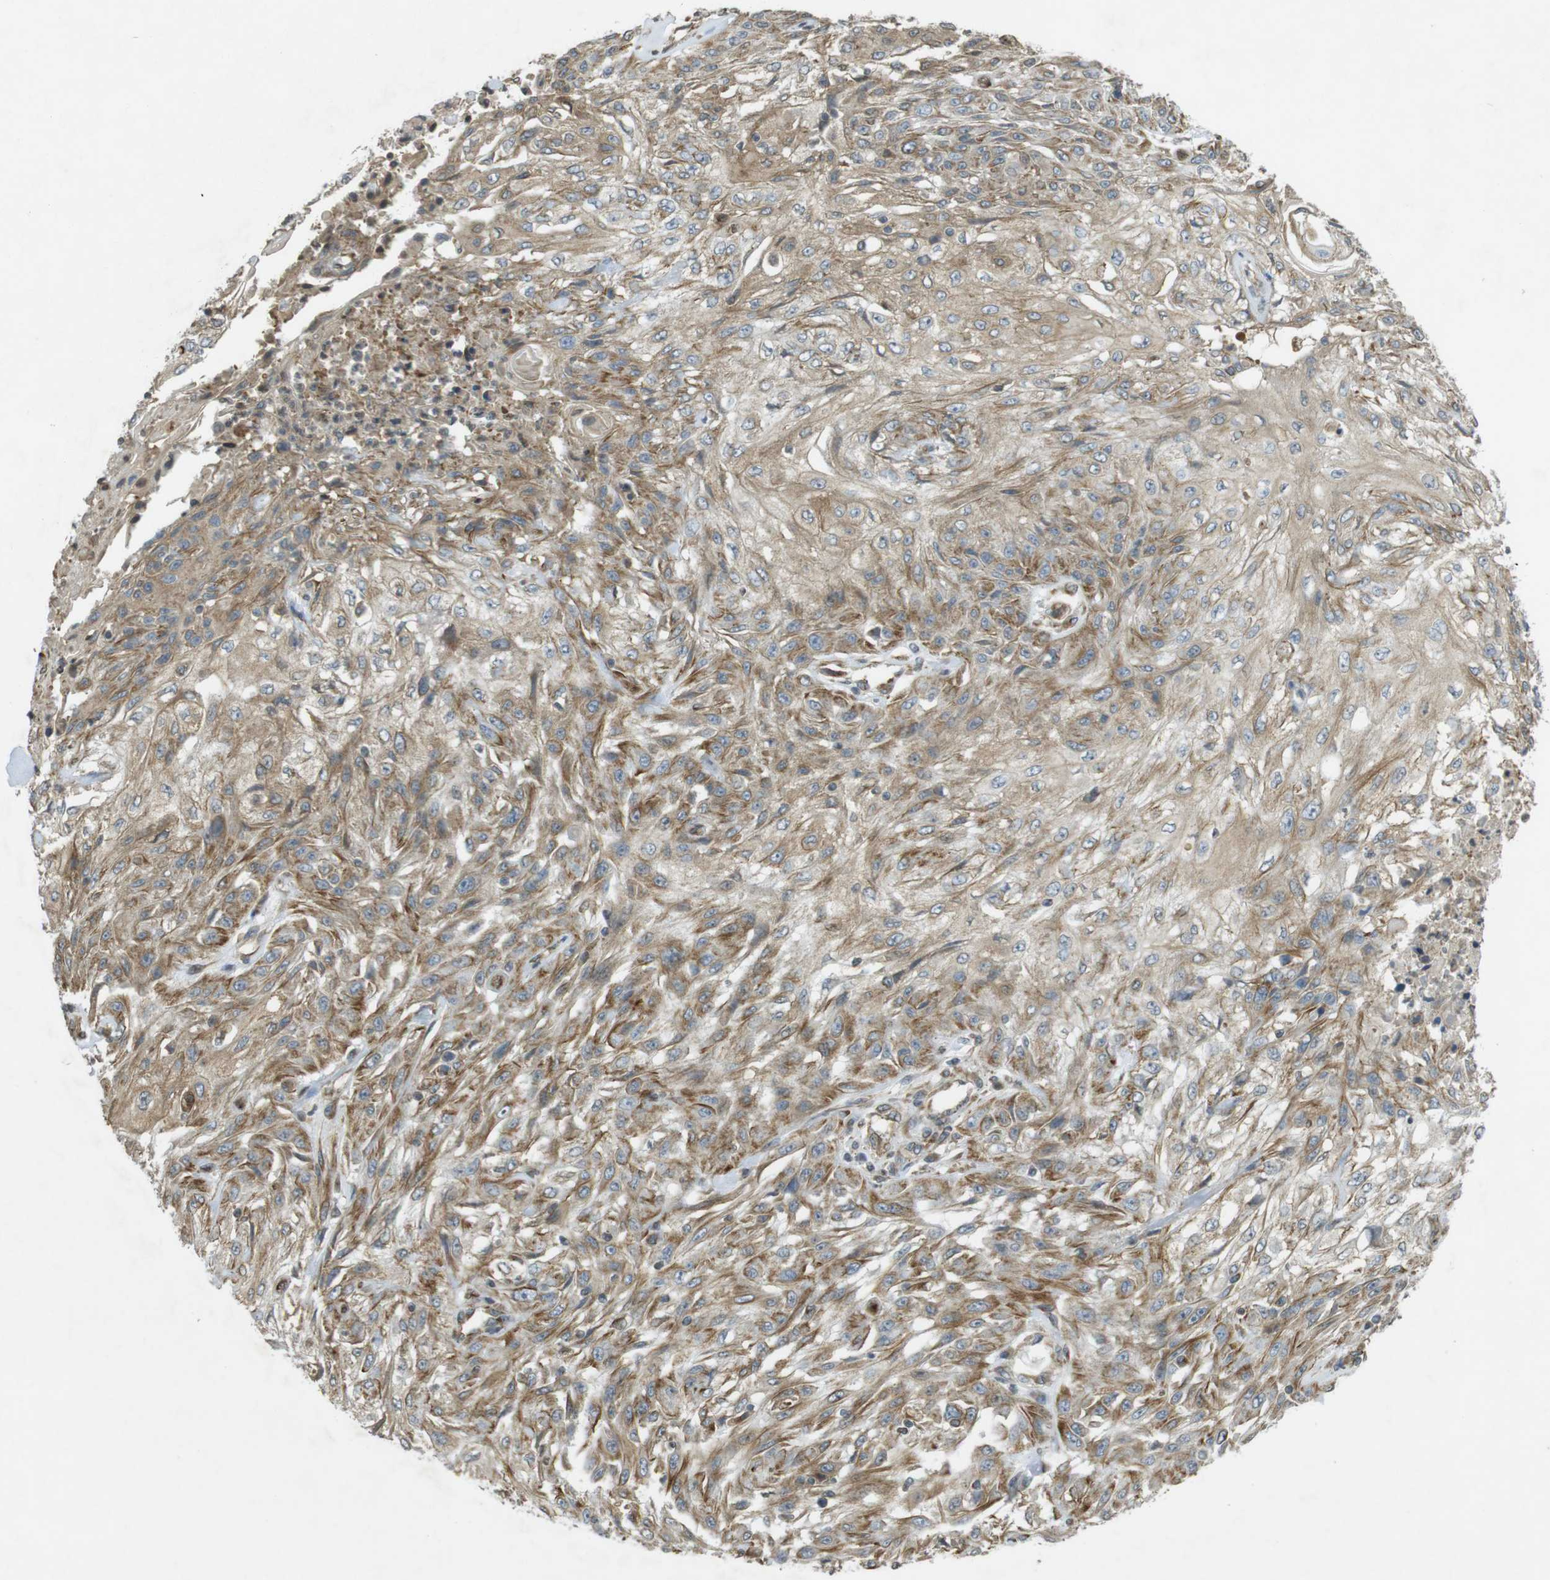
{"staining": {"intensity": "moderate", "quantity": ">75%", "location": "cytoplasmic/membranous"}, "tissue": "skin cancer", "cell_type": "Tumor cells", "image_type": "cancer", "snomed": [{"axis": "morphology", "description": "Squamous cell carcinoma, NOS"}, {"axis": "topography", "description": "Skin"}], "caption": "The image reveals immunohistochemical staining of skin squamous cell carcinoma. There is moderate cytoplasmic/membranous expression is appreciated in approximately >75% of tumor cells. The protein is stained brown, and the nuclei are stained in blue (DAB IHC with brightfield microscopy, high magnification).", "gene": "KIF5B", "patient": {"sex": "male", "age": 75}}